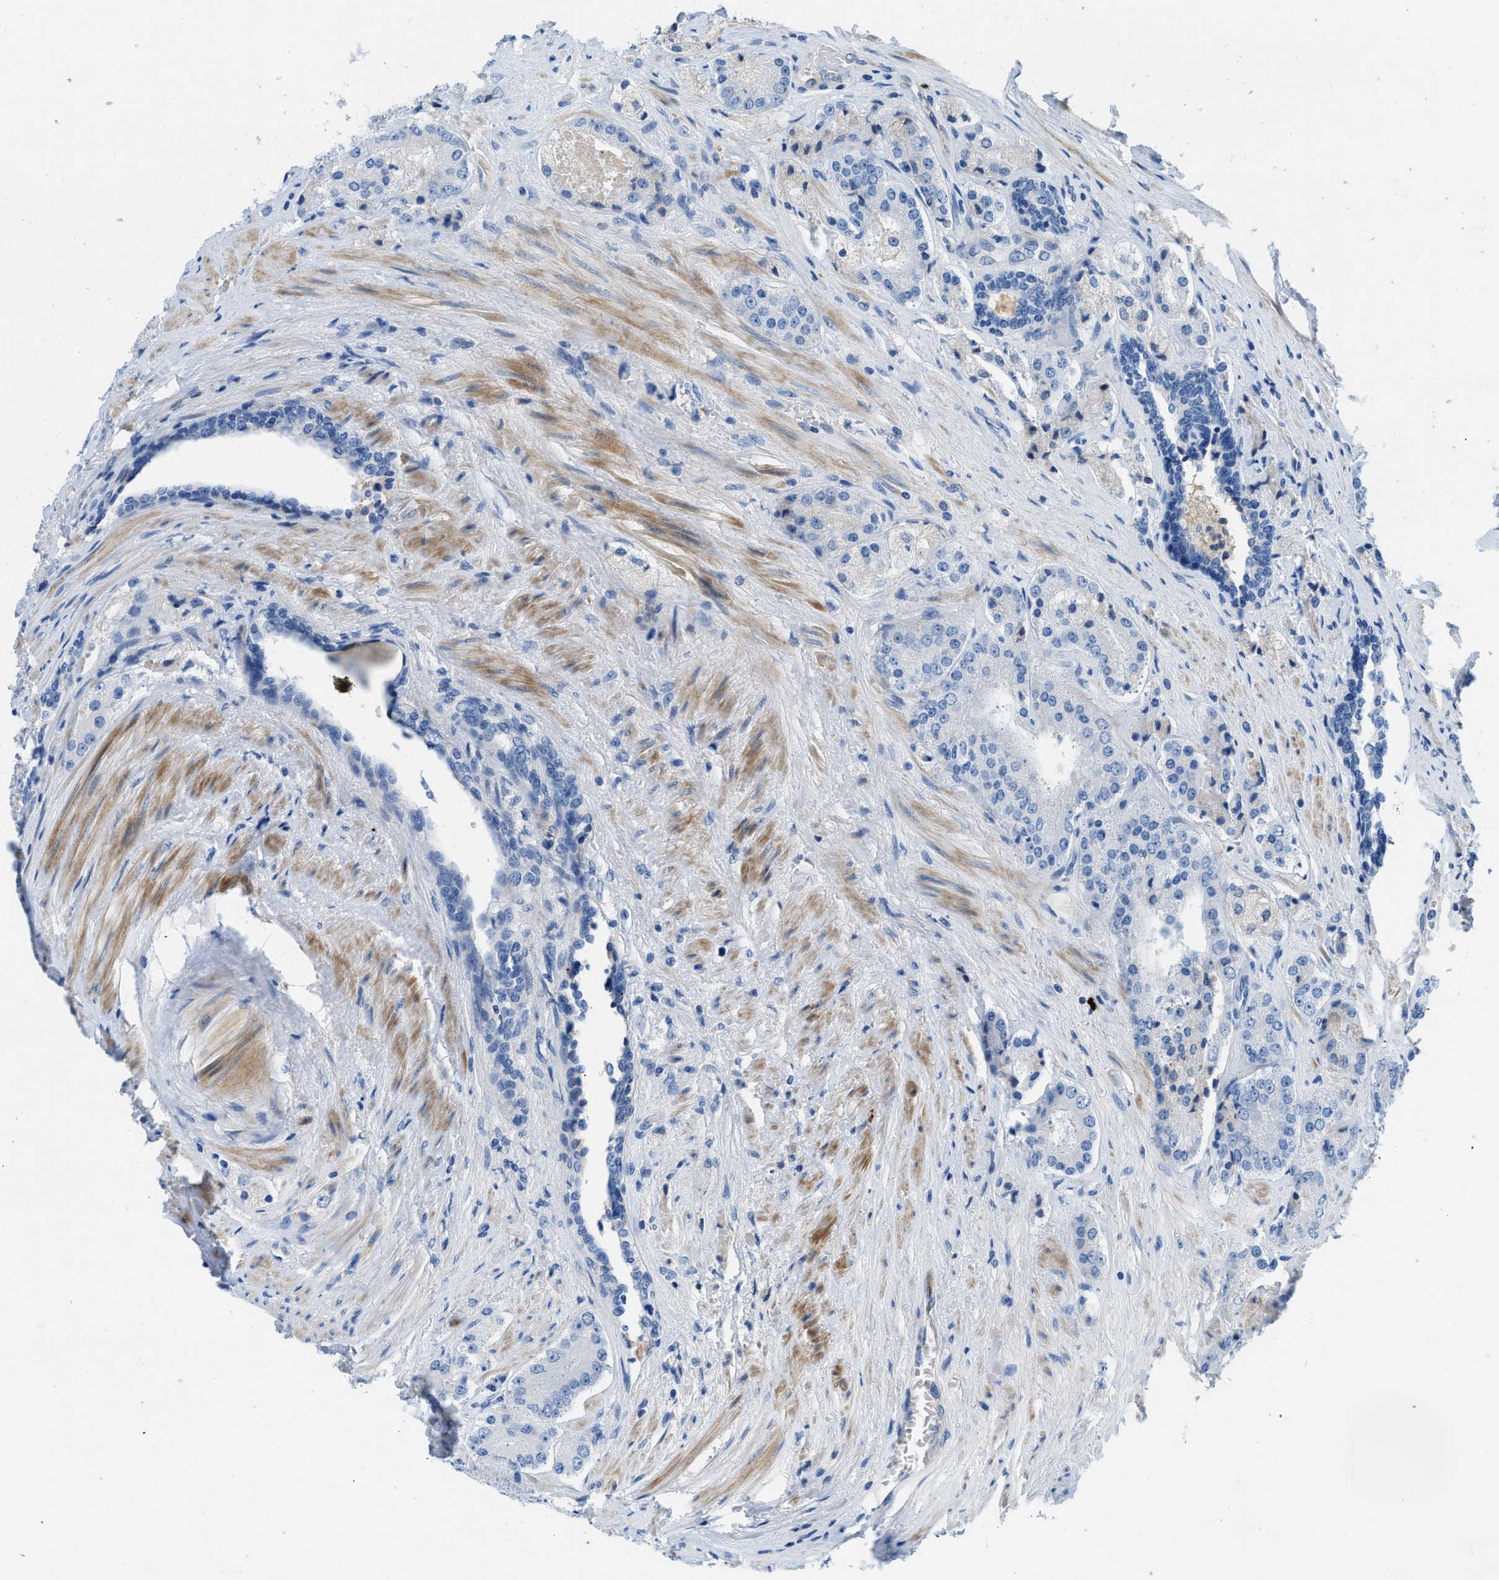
{"staining": {"intensity": "negative", "quantity": "none", "location": "none"}, "tissue": "prostate cancer", "cell_type": "Tumor cells", "image_type": "cancer", "snomed": [{"axis": "morphology", "description": "Adenocarcinoma, High grade"}, {"axis": "topography", "description": "Prostate"}], "caption": "Immunohistochemistry of prostate cancer reveals no positivity in tumor cells.", "gene": "XCR1", "patient": {"sex": "male", "age": 65}}